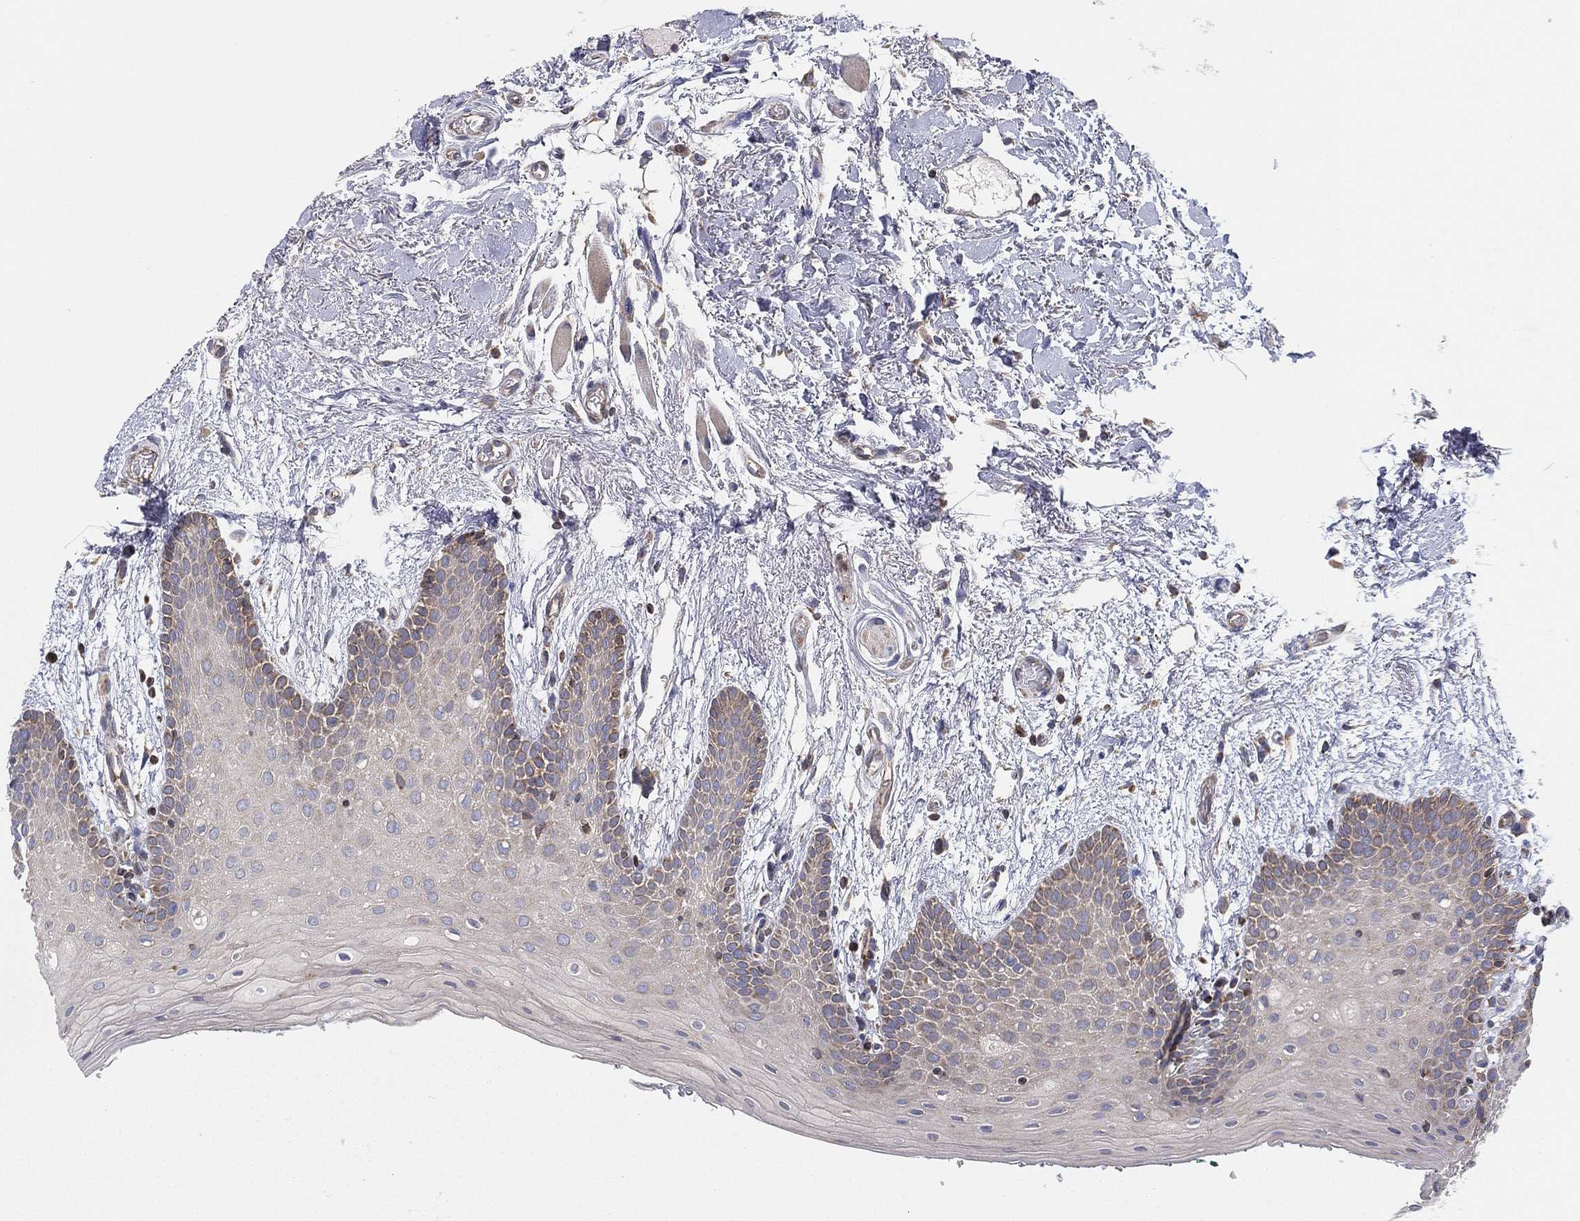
{"staining": {"intensity": "moderate", "quantity": "<25%", "location": "cytoplasmic/membranous"}, "tissue": "oral mucosa", "cell_type": "Squamous epithelial cells", "image_type": "normal", "snomed": [{"axis": "morphology", "description": "Normal tissue, NOS"}, {"axis": "topography", "description": "Oral tissue"}, {"axis": "topography", "description": "Tounge, NOS"}], "caption": "Human oral mucosa stained with a brown dye exhibits moderate cytoplasmic/membranous positive staining in about <25% of squamous epithelial cells.", "gene": "CYB5B", "patient": {"sex": "female", "age": 86}}